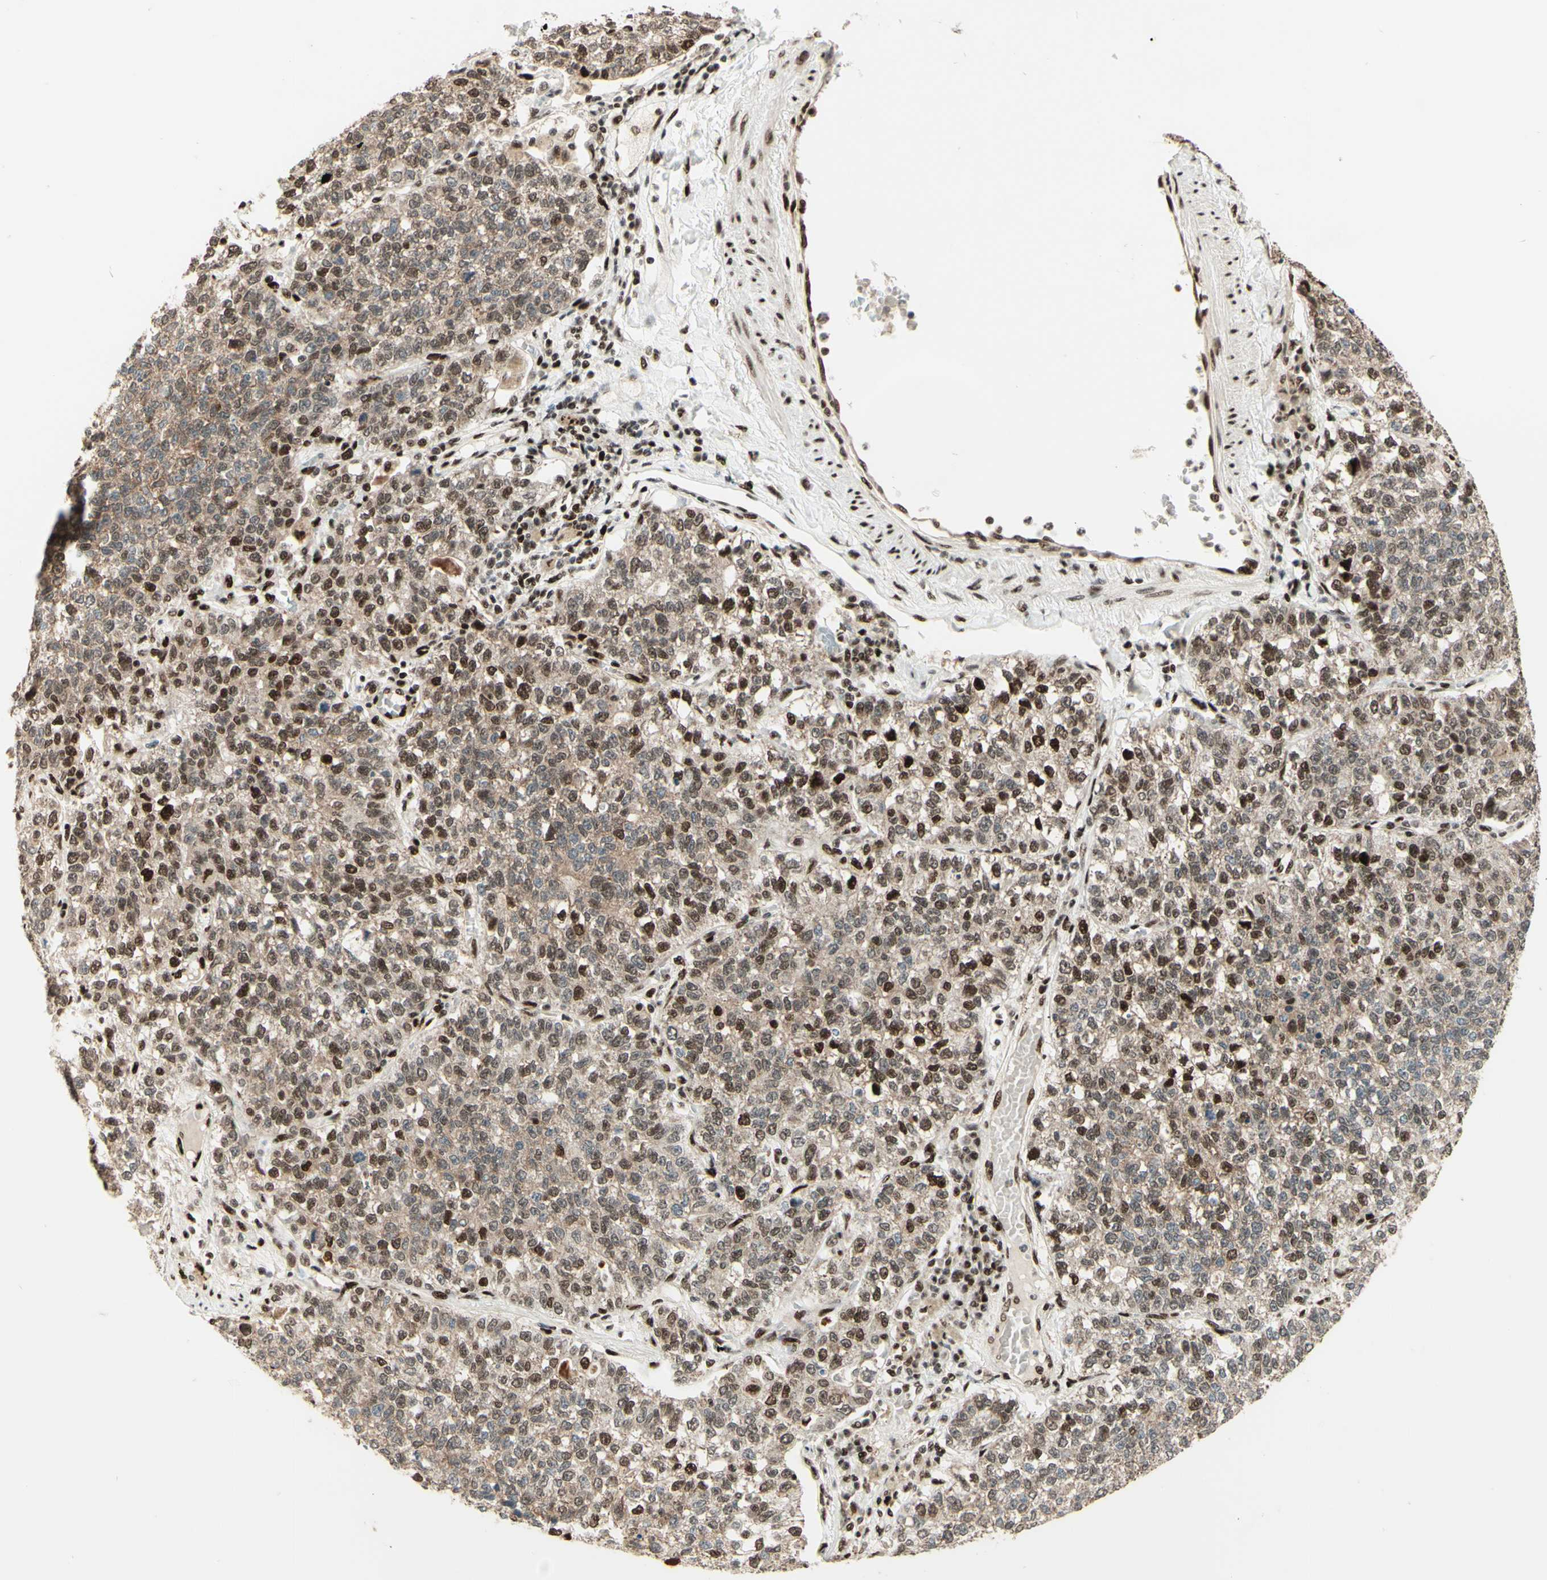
{"staining": {"intensity": "moderate", "quantity": "25%-75%", "location": "nuclear"}, "tissue": "lung cancer", "cell_type": "Tumor cells", "image_type": "cancer", "snomed": [{"axis": "morphology", "description": "Adenocarcinoma, NOS"}, {"axis": "topography", "description": "Lung"}], "caption": "This photomicrograph shows IHC staining of lung cancer (adenocarcinoma), with medium moderate nuclear staining in approximately 25%-75% of tumor cells.", "gene": "NR3C1", "patient": {"sex": "male", "age": 49}}